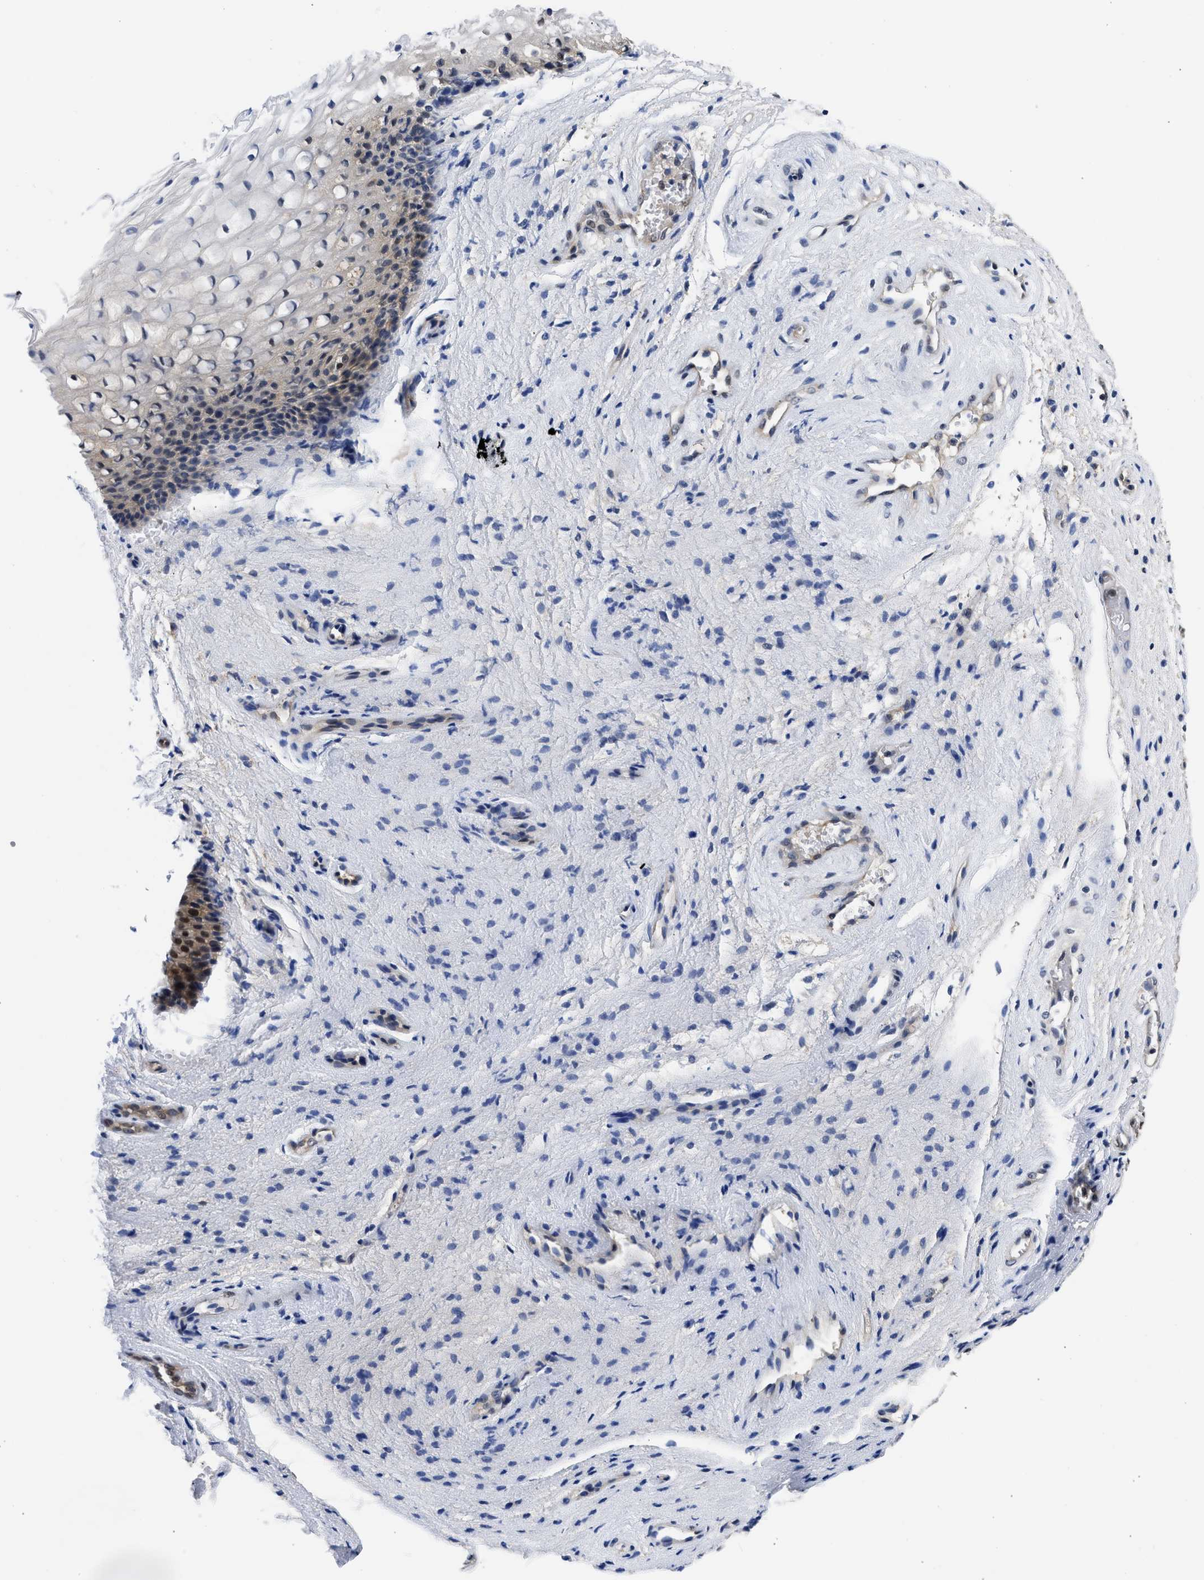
{"staining": {"intensity": "moderate", "quantity": "25%-75%", "location": "nuclear"}, "tissue": "vagina", "cell_type": "Squamous epithelial cells", "image_type": "normal", "snomed": [{"axis": "morphology", "description": "Normal tissue, NOS"}, {"axis": "topography", "description": "Vagina"}], "caption": "Moderate nuclear staining for a protein is identified in approximately 25%-75% of squamous epithelial cells of unremarkable vagina using immunohistochemistry (IHC).", "gene": "XPO5", "patient": {"sex": "female", "age": 34}}